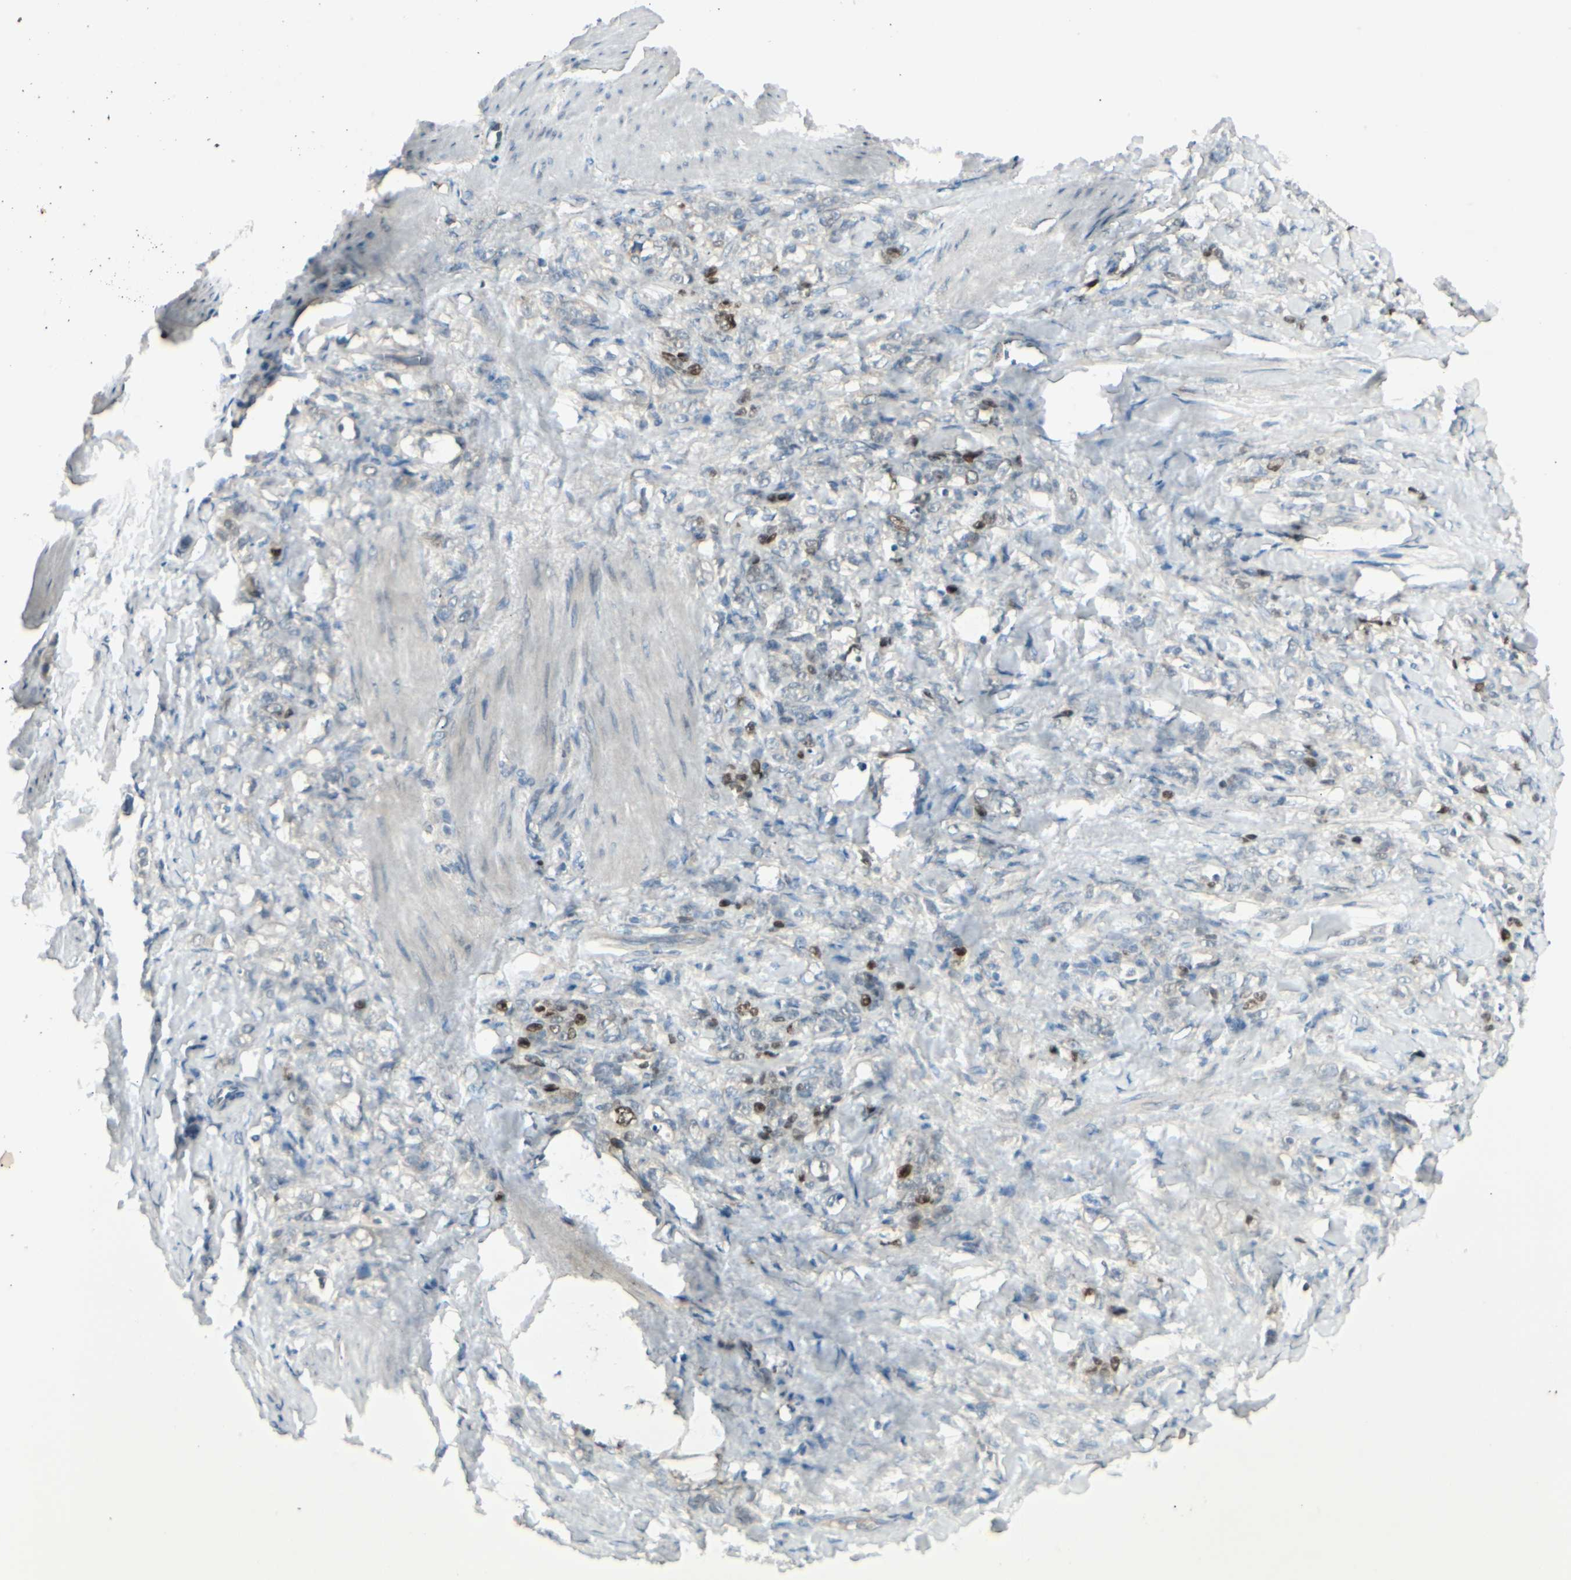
{"staining": {"intensity": "moderate", "quantity": "<25%", "location": "nuclear"}, "tissue": "stomach cancer", "cell_type": "Tumor cells", "image_type": "cancer", "snomed": [{"axis": "morphology", "description": "Adenocarcinoma, NOS"}, {"axis": "topography", "description": "Stomach"}], "caption": "The immunohistochemical stain labels moderate nuclear staining in tumor cells of stomach cancer tissue.", "gene": "PITX1", "patient": {"sex": "male", "age": 82}}